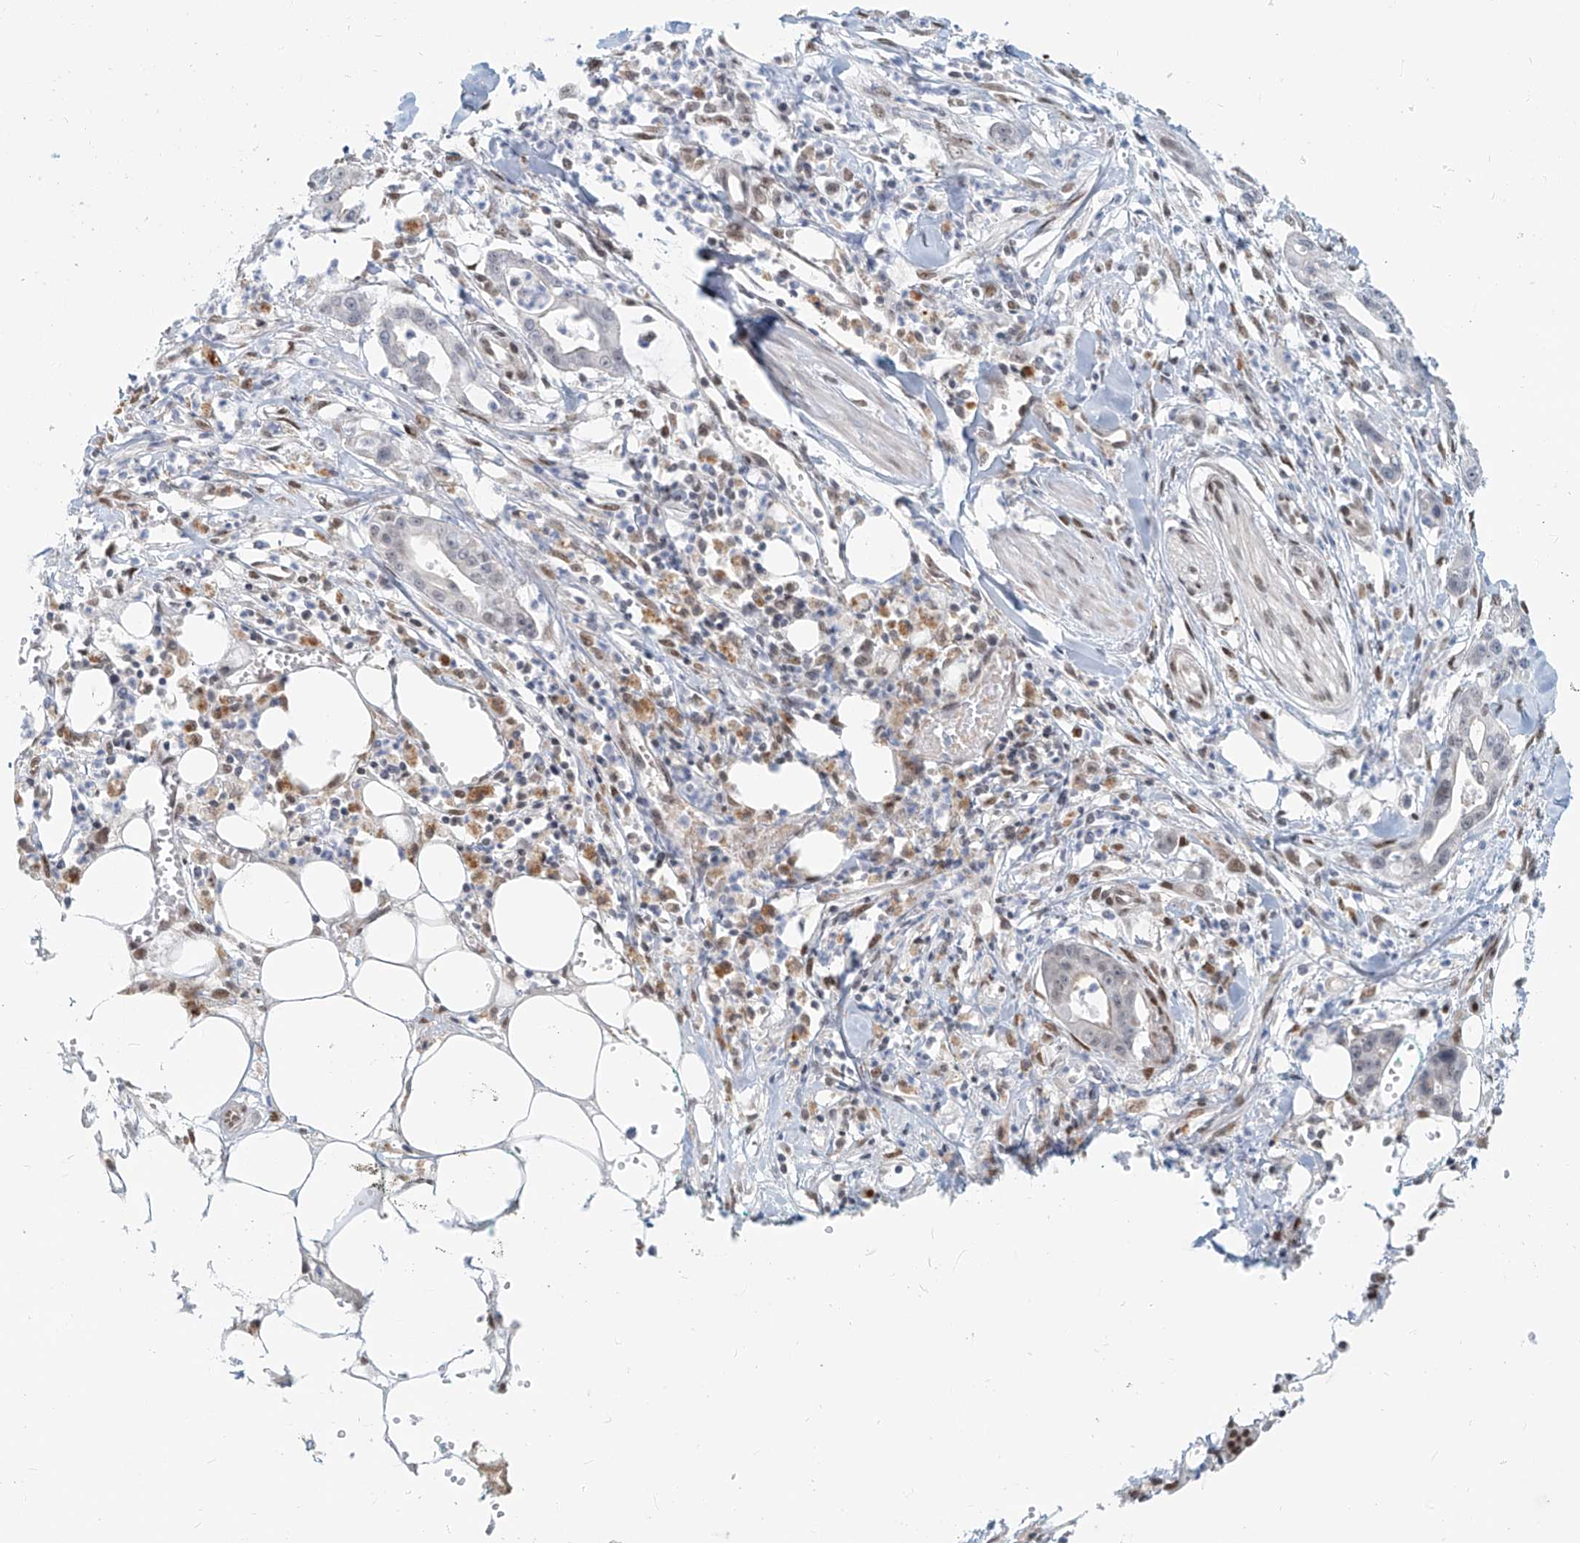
{"staining": {"intensity": "negative", "quantity": "none", "location": "none"}, "tissue": "pancreatic cancer", "cell_type": "Tumor cells", "image_type": "cancer", "snomed": [{"axis": "morphology", "description": "Adenocarcinoma, NOS"}, {"axis": "topography", "description": "Pancreas"}], "caption": "A micrograph of pancreatic cancer (adenocarcinoma) stained for a protein displays no brown staining in tumor cells.", "gene": "SASH1", "patient": {"sex": "male", "age": 68}}